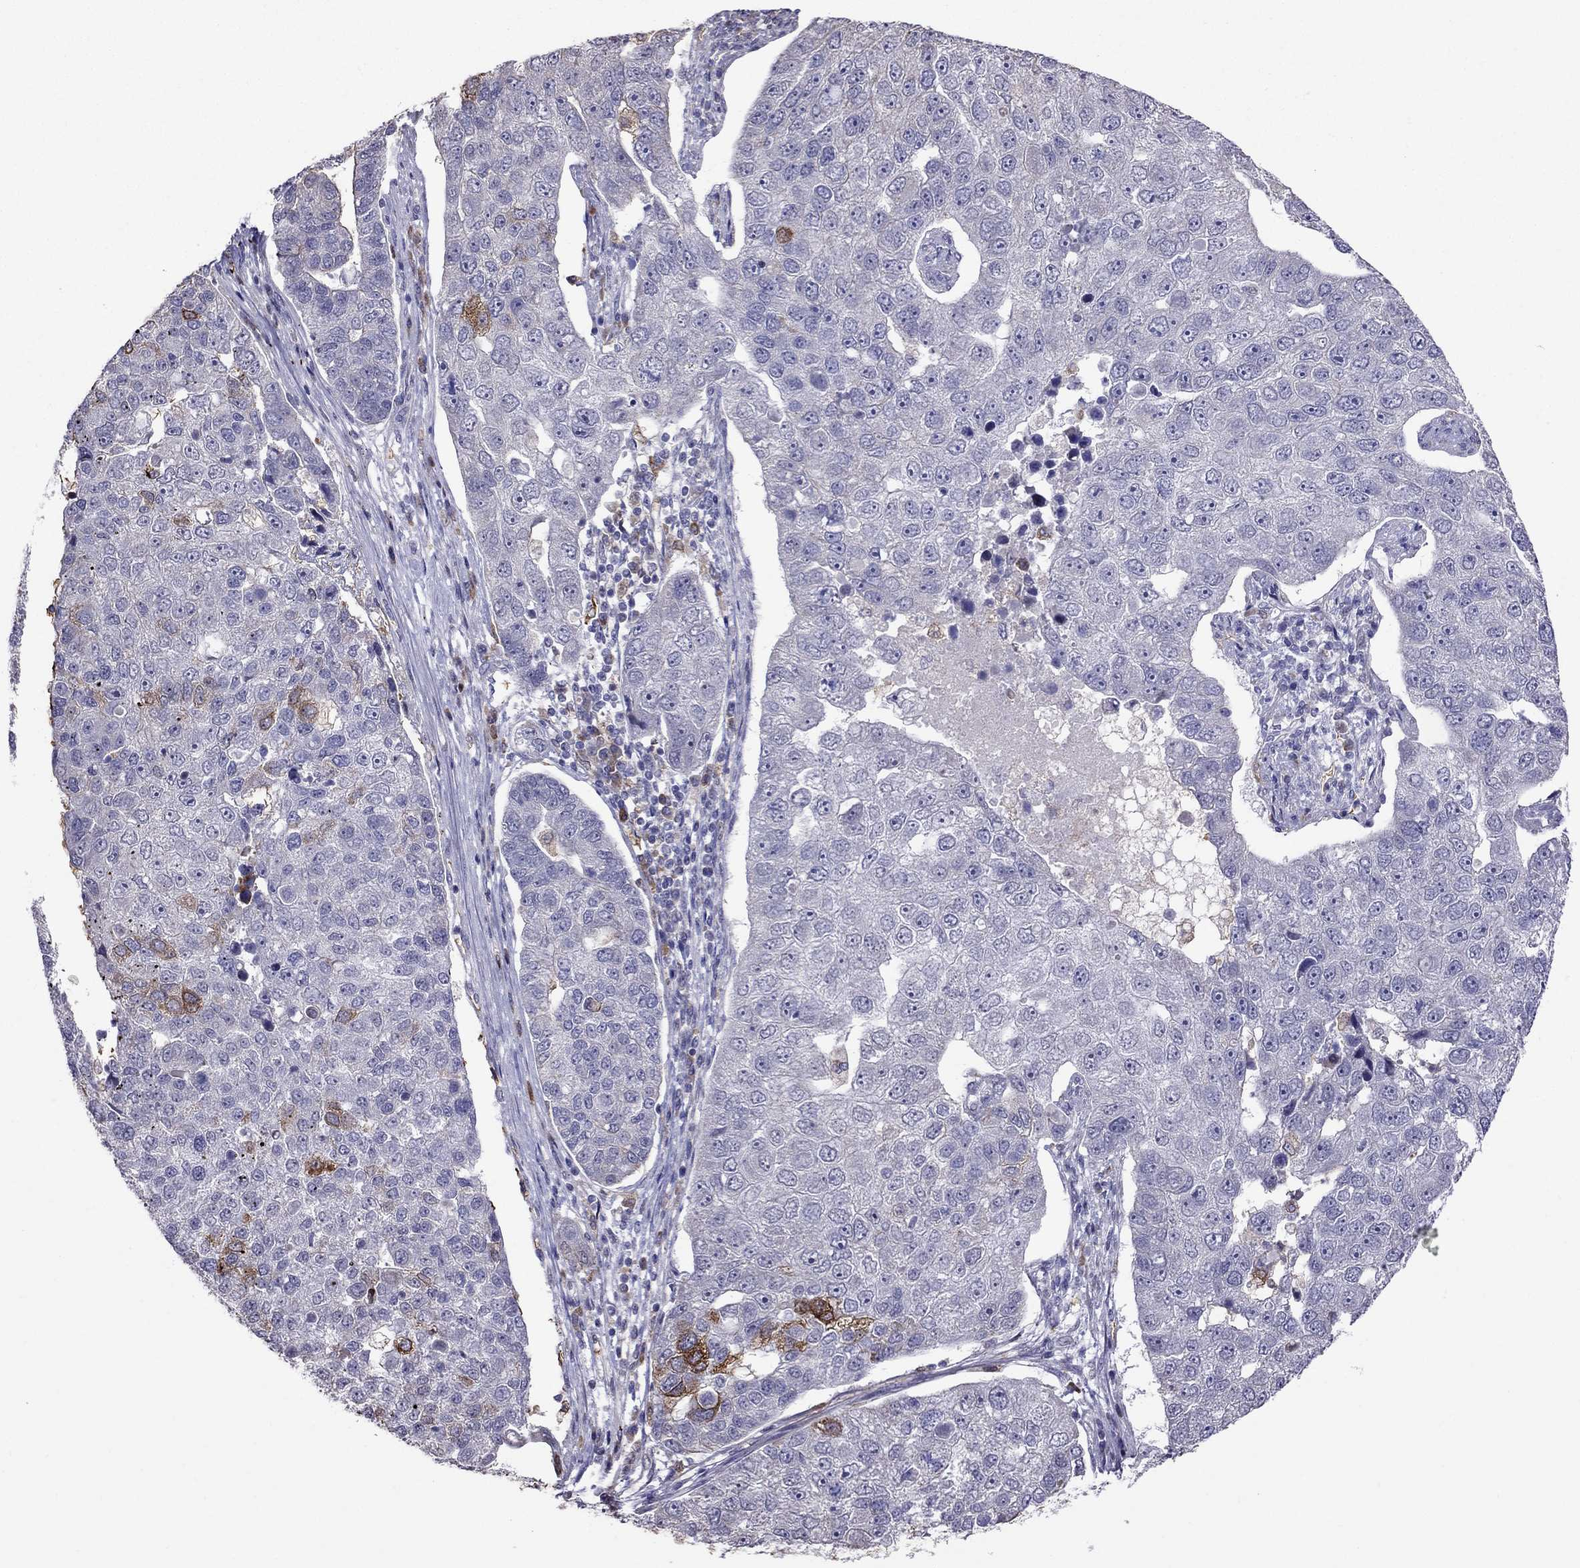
{"staining": {"intensity": "negative", "quantity": "none", "location": "none"}, "tissue": "pancreatic cancer", "cell_type": "Tumor cells", "image_type": "cancer", "snomed": [{"axis": "morphology", "description": "Adenocarcinoma, NOS"}, {"axis": "topography", "description": "Pancreas"}], "caption": "Image shows no protein staining in tumor cells of adenocarcinoma (pancreatic) tissue. Brightfield microscopy of IHC stained with DAB (3,3'-diaminobenzidine) (brown) and hematoxylin (blue), captured at high magnification.", "gene": "ADAM28", "patient": {"sex": "female", "age": 61}}